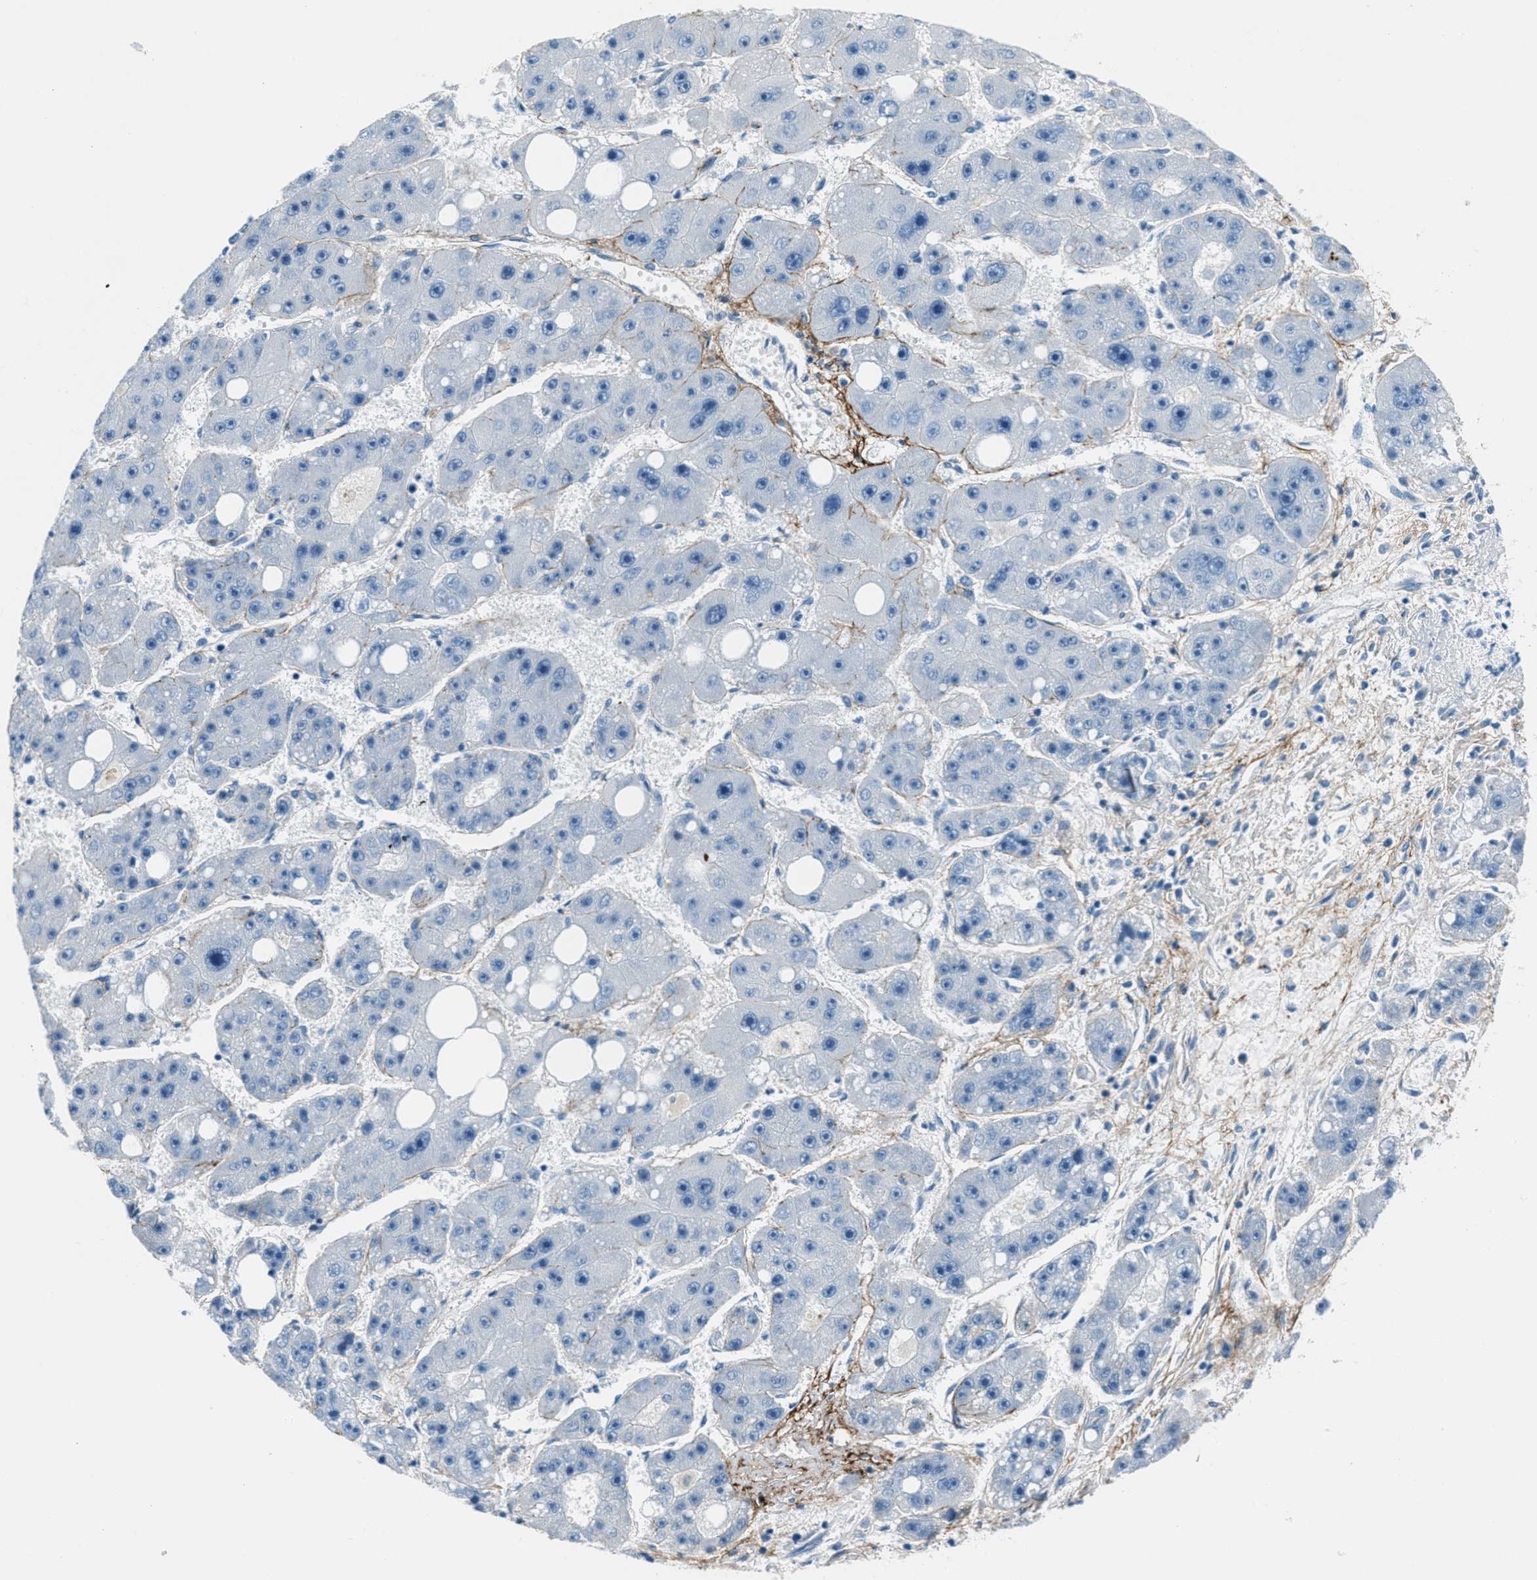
{"staining": {"intensity": "negative", "quantity": "none", "location": "none"}, "tissue": "liver cancer", "cell_type": "Tumor cells", "image_type": "cancer", "snomed": [{"axis": "morphology", "description": "Carcinoma, Hepatocellular, NOS"}, {"axis": "topography", "description": "Liver"}], "caption": "This is an IHC photomicrograph of human liver cancer (hepatocellular carcinoma). There is no expression in tumor cells.", "gene": "FBN1", "patient": {"sex": "female", "age": 61}}